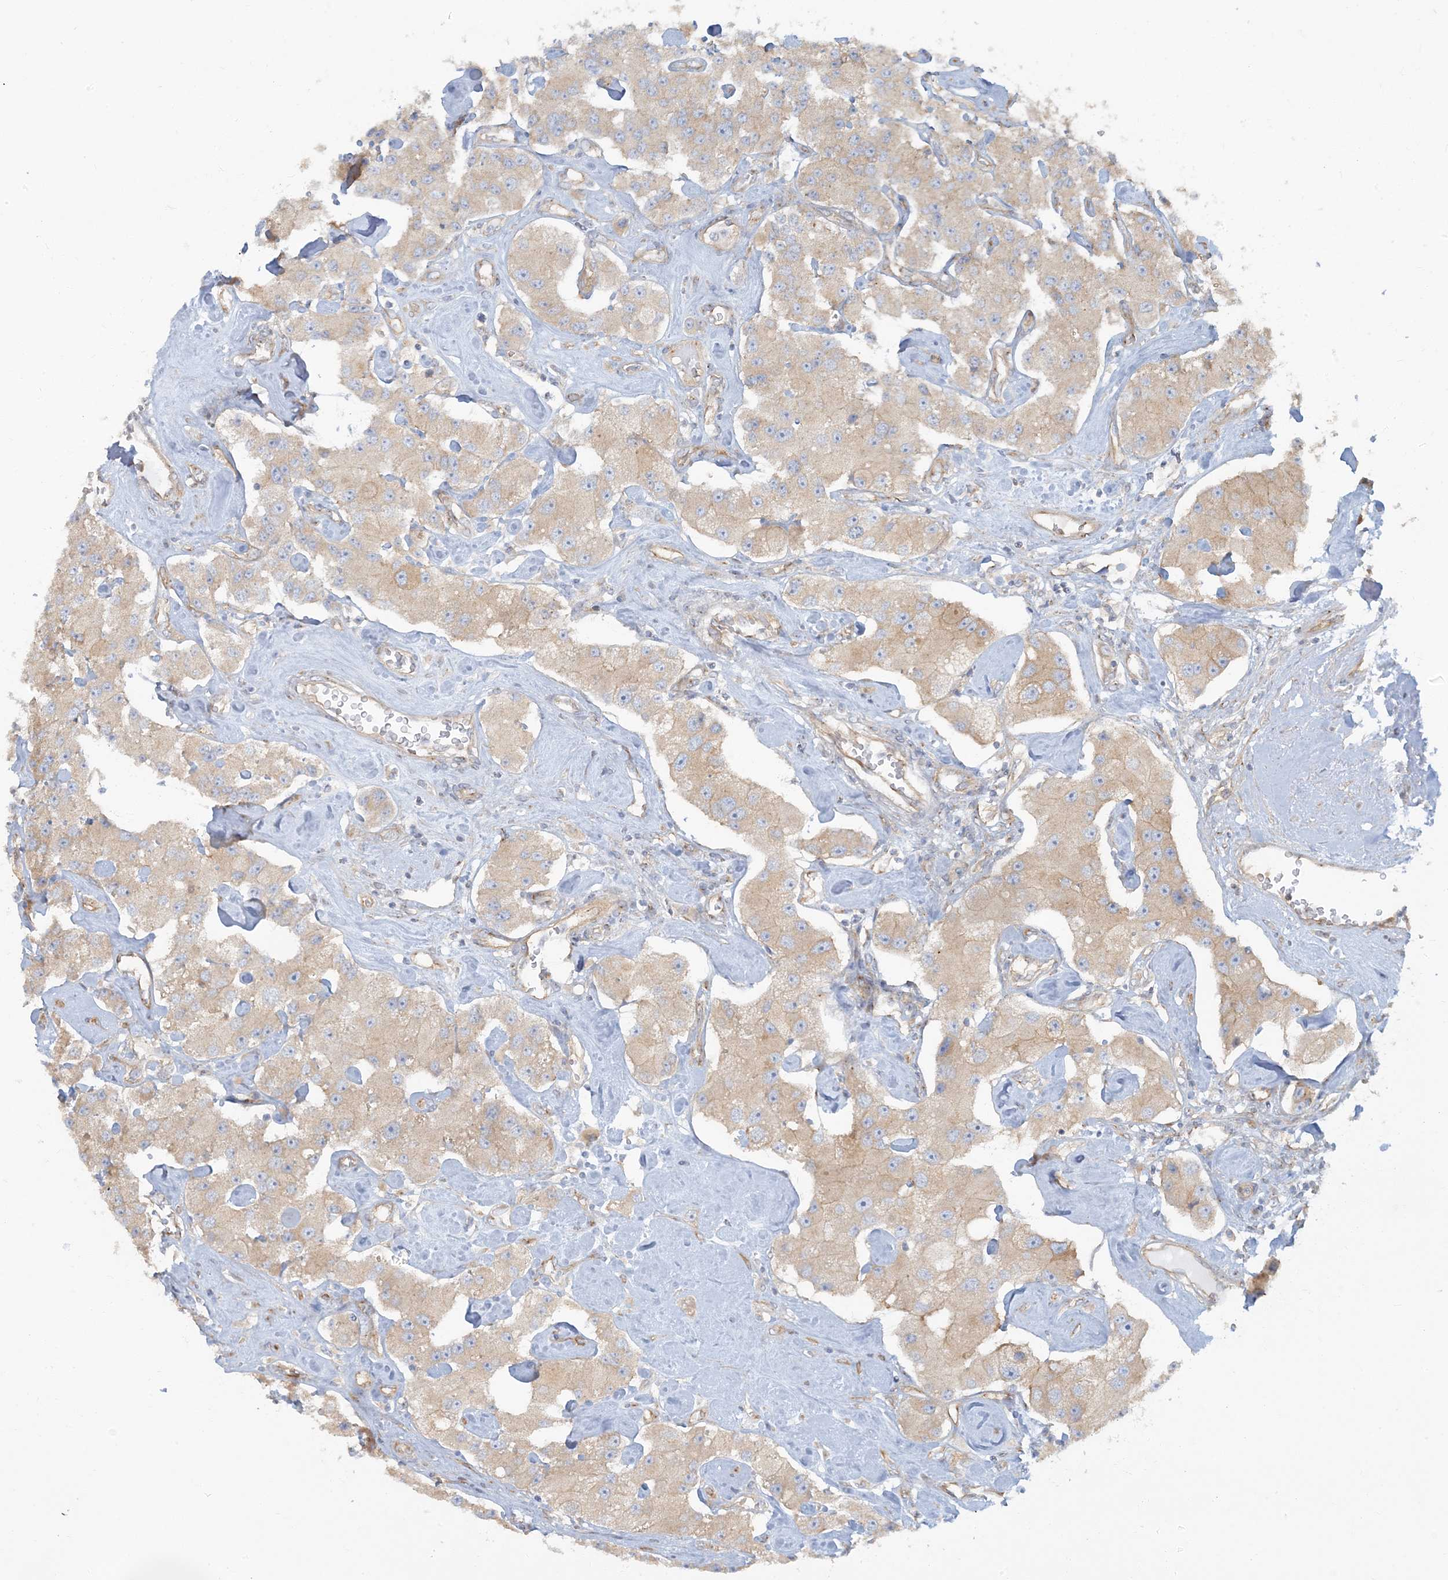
{"staining": {"intensity": "weak", "quantity": ">75%", "location": "cytoplasmic/membranous"}, "tissue": "carcinoid", "cell_type": "Tumor cells", "image_type": "cancer", "snomed": [{"axis": "morphology", "description": "Carcinoid, malignant, NOS"}, {"axis": "topography", "description": "Pancreas"}], "caption": "A photomicrograph of human carcinoid stained for a protein shows weak cytoplasmic/membranous brown staining in tumor cells.", "gene": "ATP23", "patient": {"sex": "male", "age": 41}}